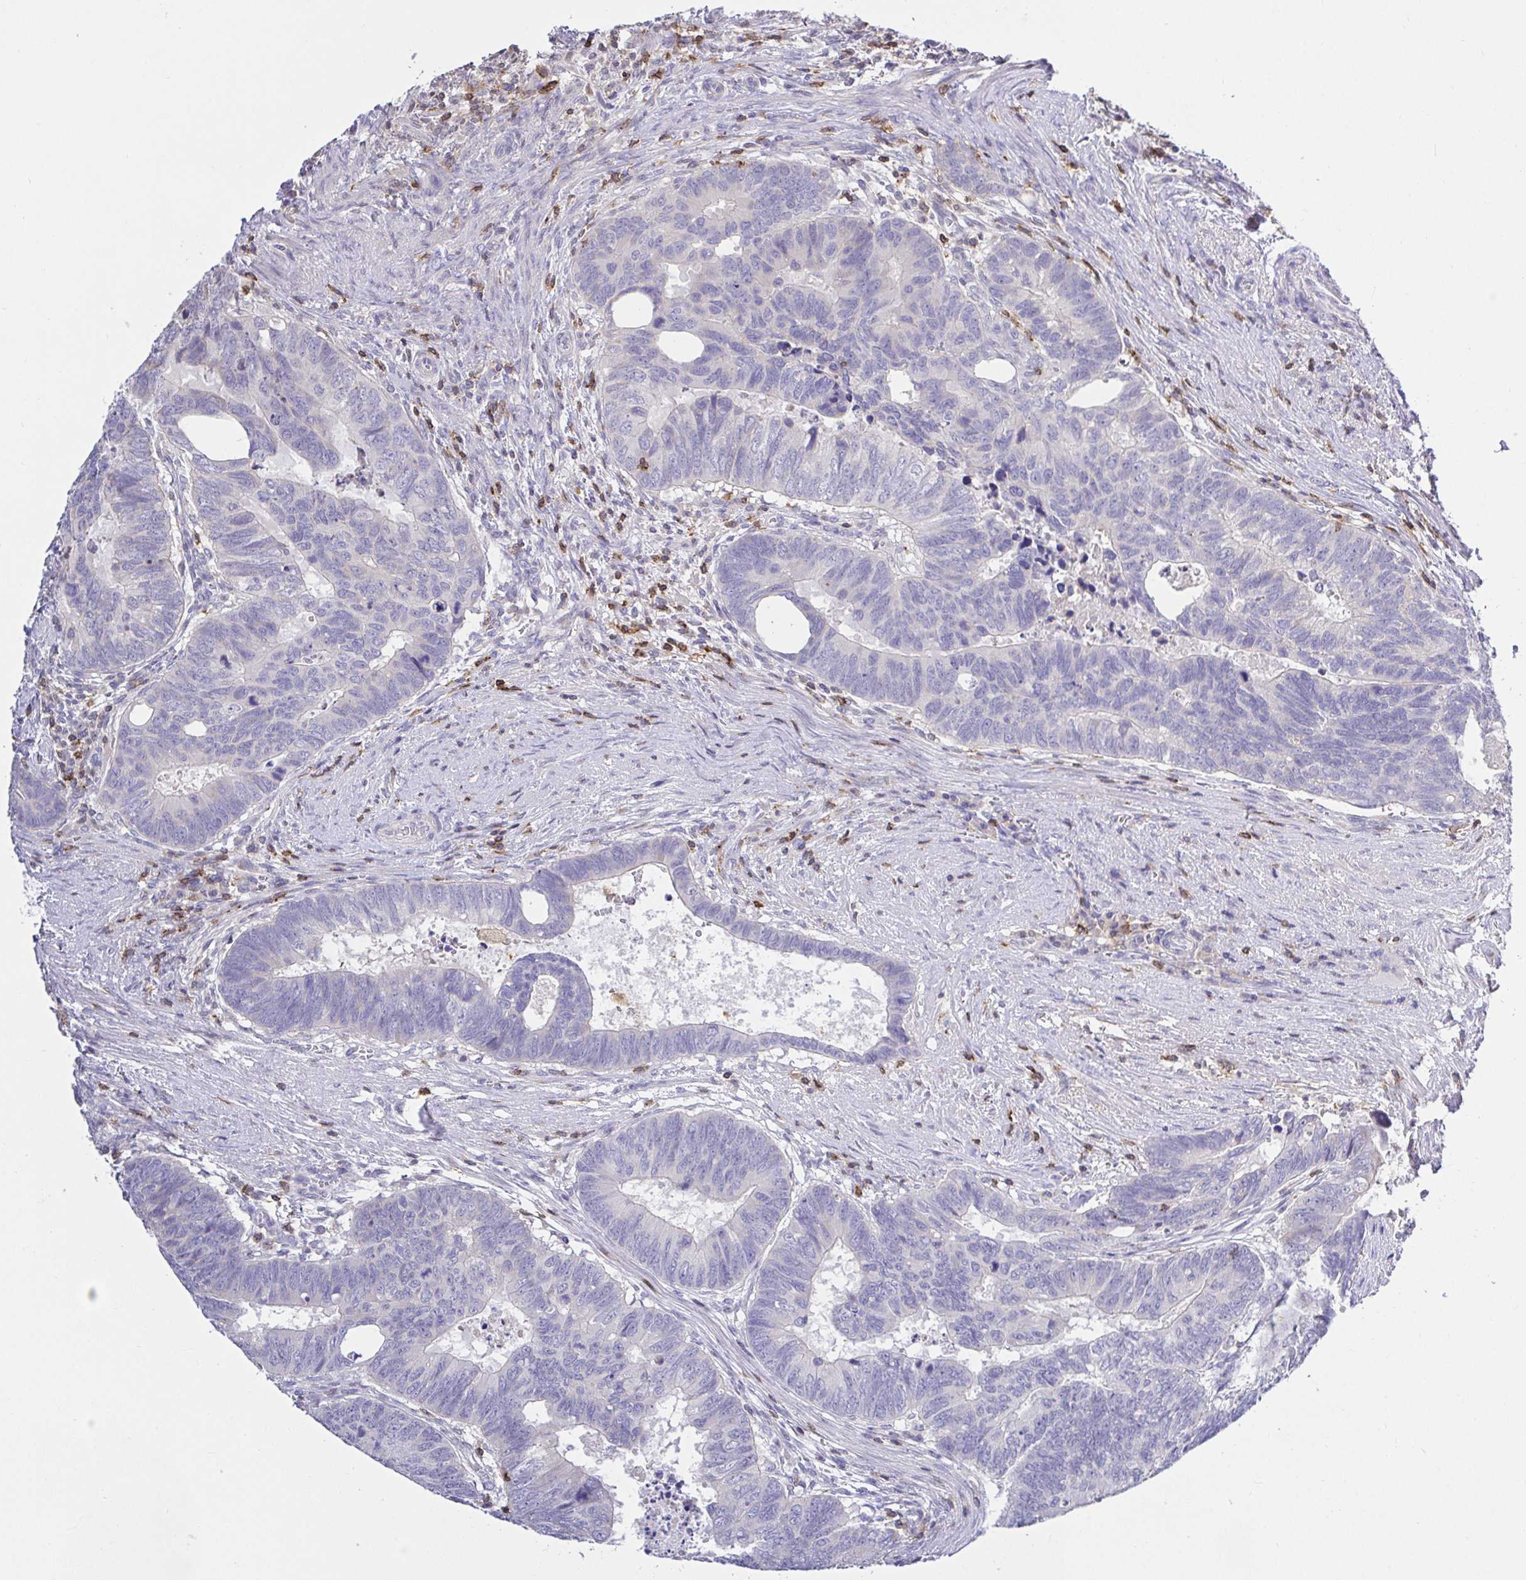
{"staining": {"intensity": "negative", "quantity": "none", "location": "none"}, "tissue": "colorectal cancer", "cell_type": "Tumor cells", "image_type": "cancer", "snomed": [{"axis": "morphology", "description": "Adenocarcinoma, NOS"}, {"axis": "topography", "description": "Colon"}], "caption": "Tumor cells are negative for brown protein staining in colorectal adenocarcinoma. (IHC, brightfield microscopy, high magnification).", "gene": "SKAP1", "patient": {"sex": "male", "age": 62}}